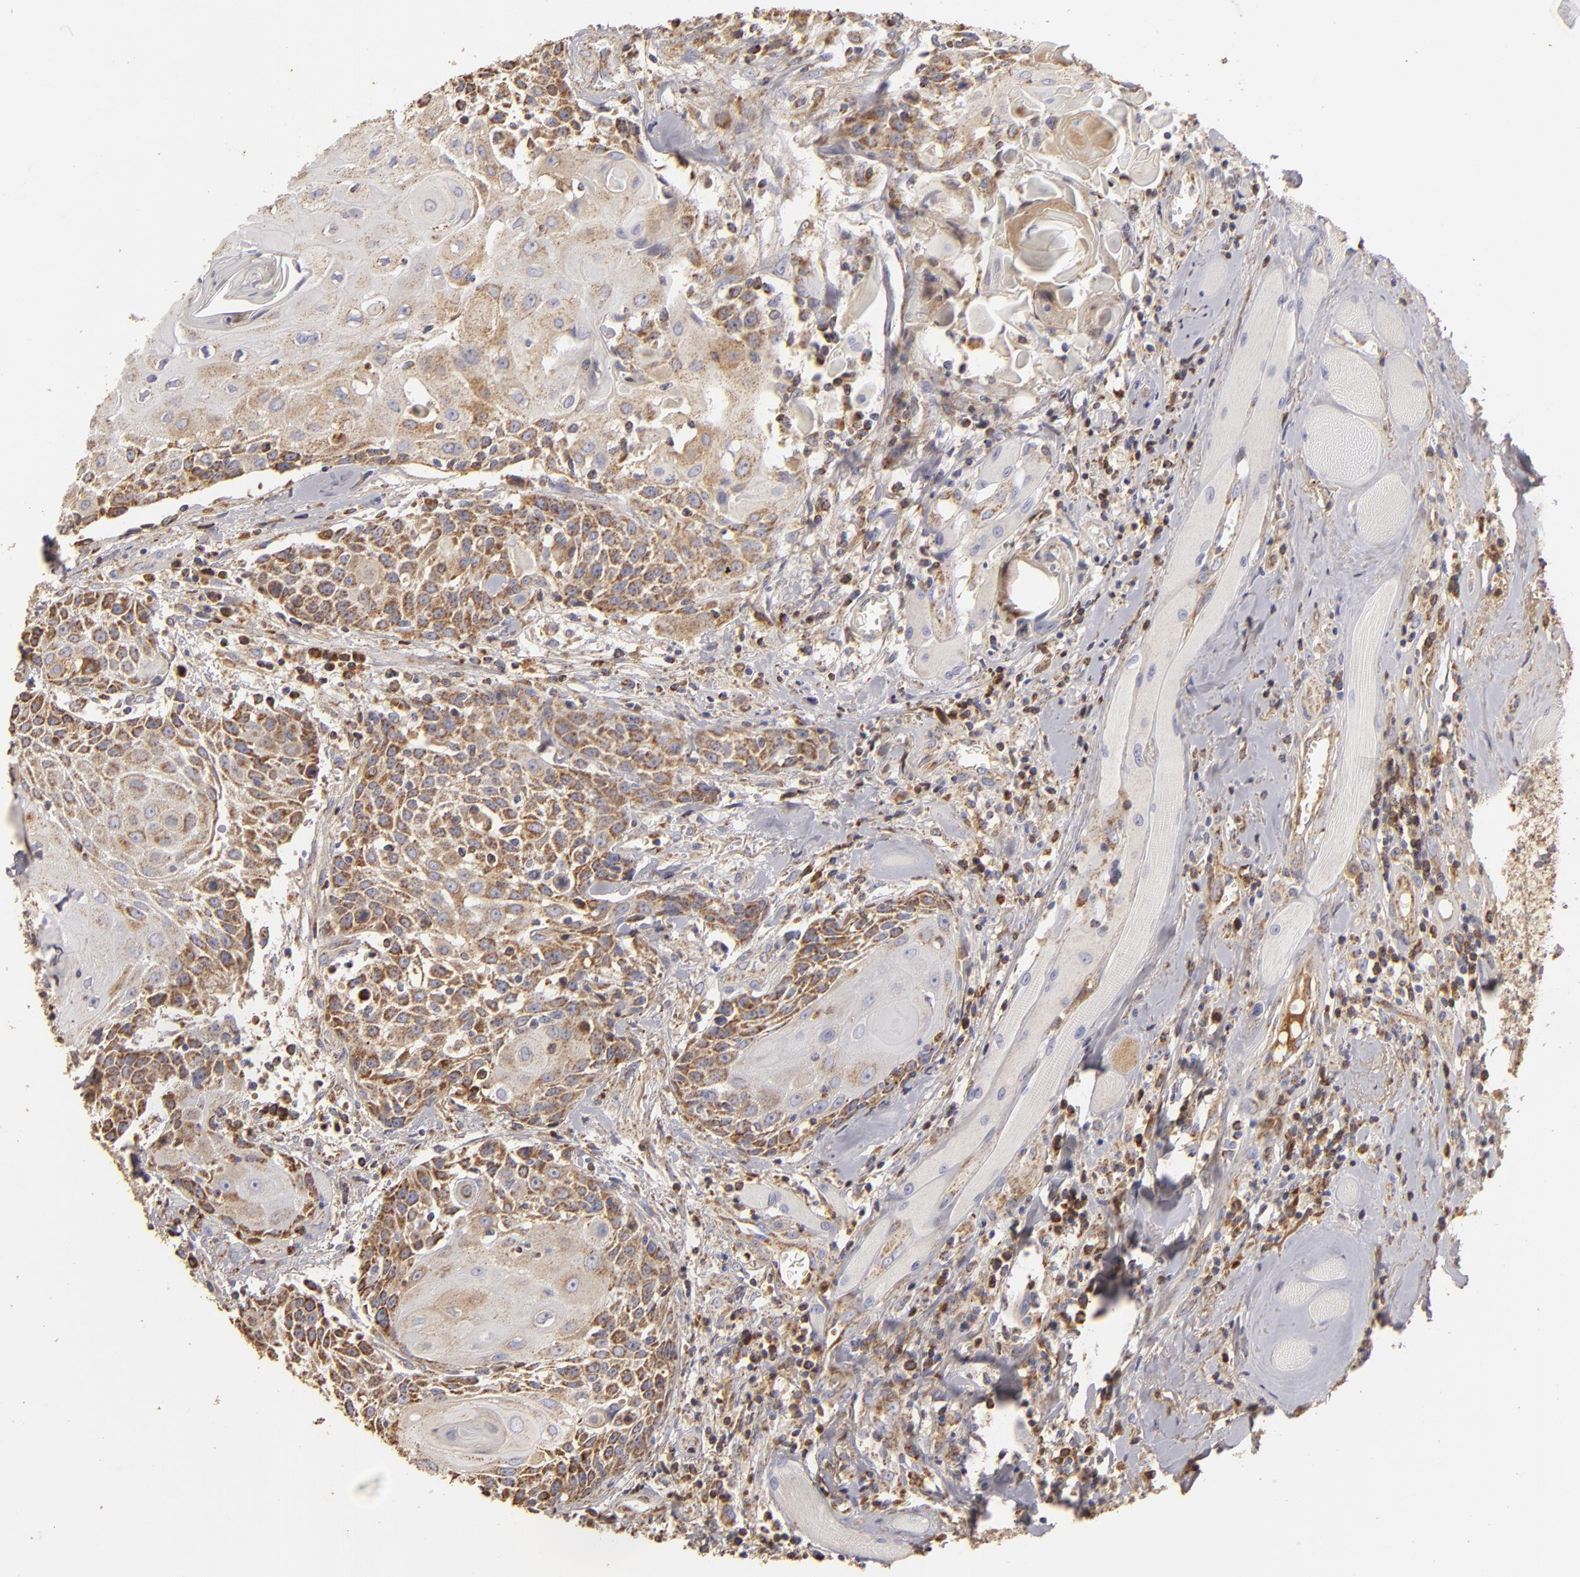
{"staining": {"intensity": "moderate", "quantity": "25%-75%", "location": "cytoplasmic/membranous"}, "tissue": "head and neck cancer", "cell_type": "Tumor cells", "image_type": "cancer", "snomed": [{"axis": "morphology", "description": "Squamous cell carcinoma, NOS"}, {"axis": "topography", "description": "Oral tissue"}, {"axis": "topography", "description": "Head-Neck"}], "caption": "A photomicrograph of human squamous cell carcinoma (head and neck) stained for a protein demonstrates moderate cytoplasmic/membranous brown staining in tumor cells.", "gene": "CFB", "patient": {"sex": "female", "age": 82}}